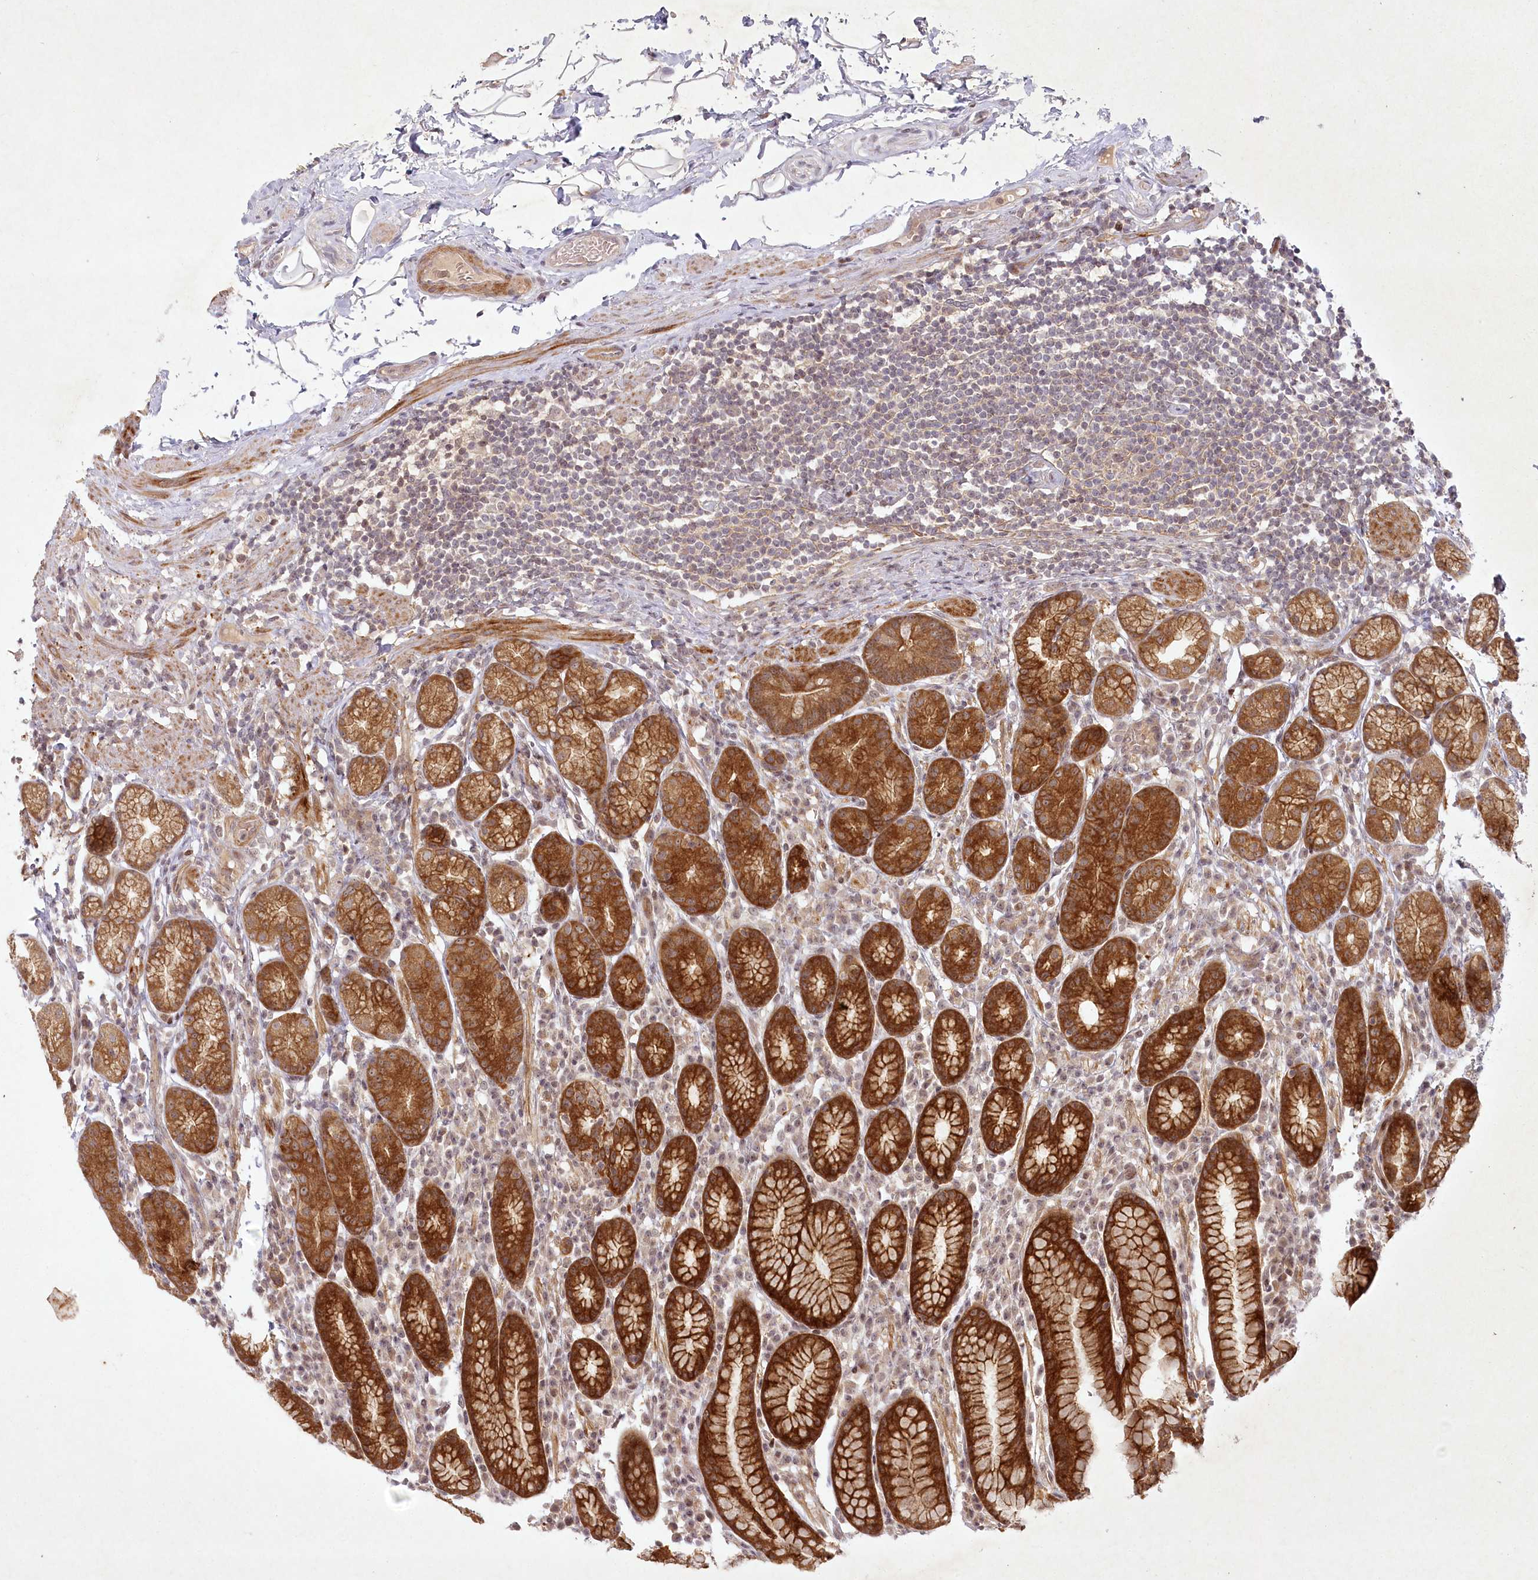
{"staining": {"intensity": "strong", "quantity": ">75%", "location": "cytoplasmic/membranous"}, "tissue": "stomach", "cell_type": "Glandular cells", "image_type": "normal", "snomed": [{"axis": "morphology", "description": "Normal tissue, NOS"}, {"axis": "topography", "description": "Stomach, lower"}], "caption": "An IHC image of normal tissue is shown. Protein staining in brown highlights strong cytoplasmic/membranous positivity in stomach within glandular cells.", "gene": "SH2D3A", "patient": {"sex": "male", "age": 52}}